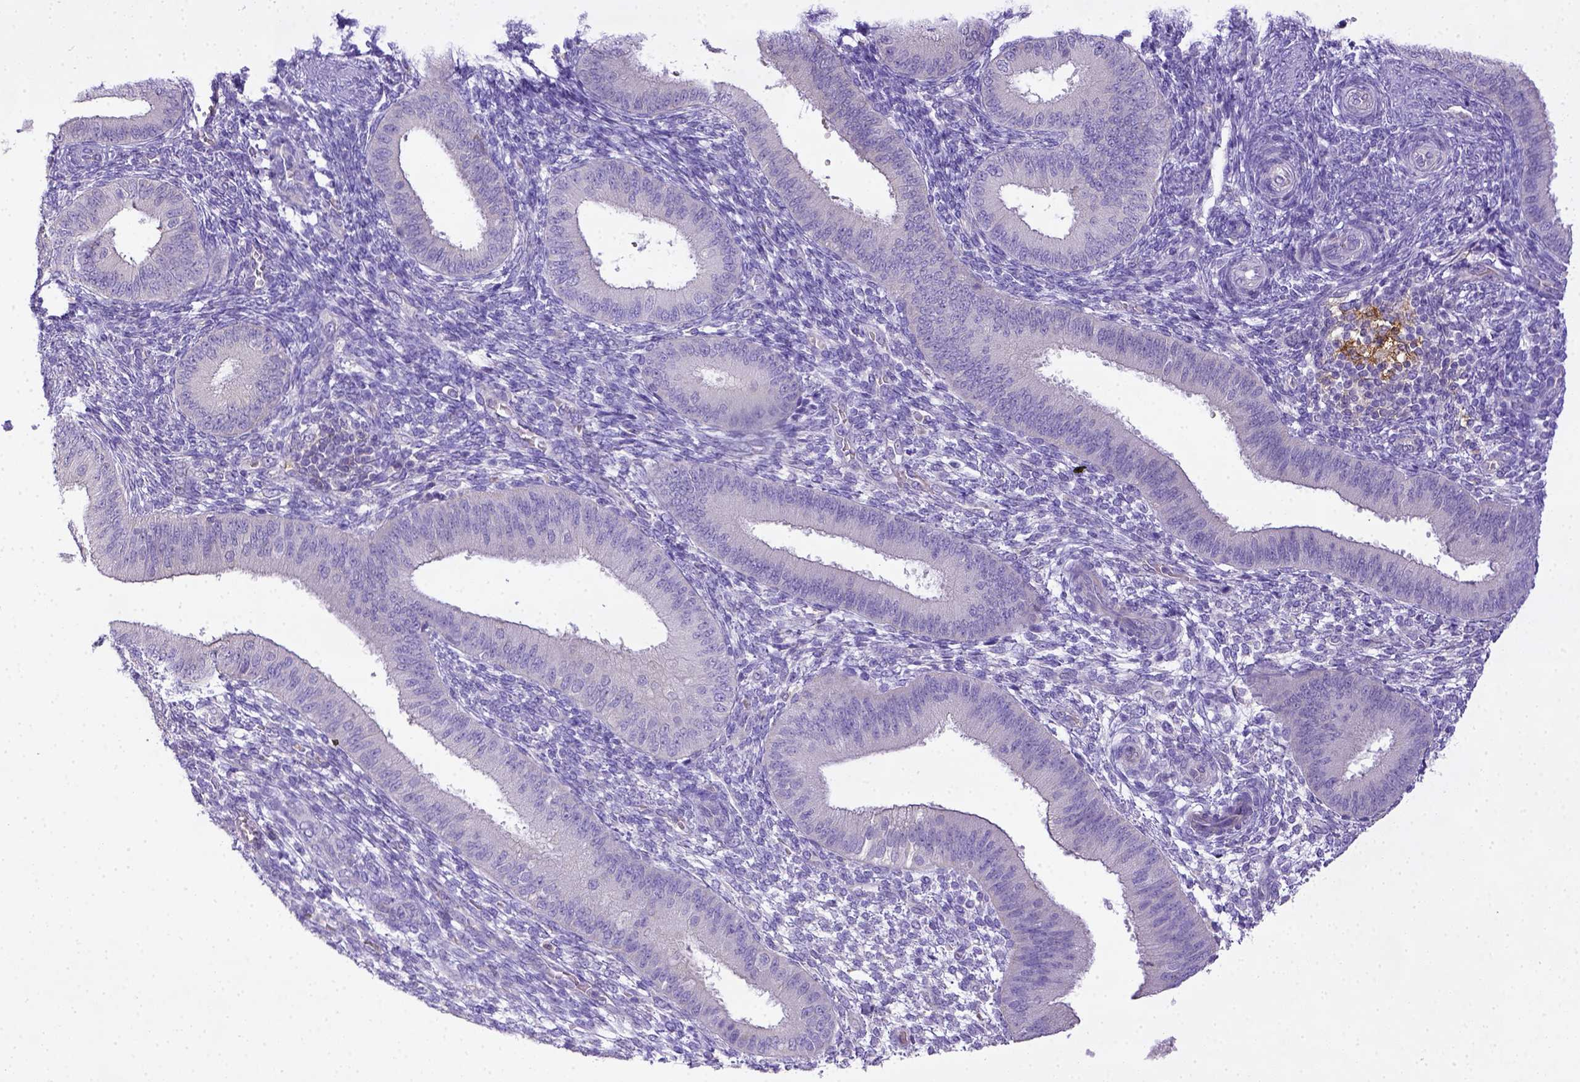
{"staining": {"intensity": "negative", "quantity": "none", "location": "none"}, "tissue": "endometrium", "cell_type": "Cells in endometrial stroma", "image_type": "normal", "snomed": [{"axis": "morphology", "description": "Normal tissue, NOS"}, {"axis": "topography", "description": "Endometrium"}], "caption": "An image of human endometrium is negative for staining in cells in endometrial stroma. The staining is performed using DAB brown chromogen with nuclei counter-stained in using hematoxylin.", "gene": "CD40", "patient": {"sex": "female", "age": 39}}